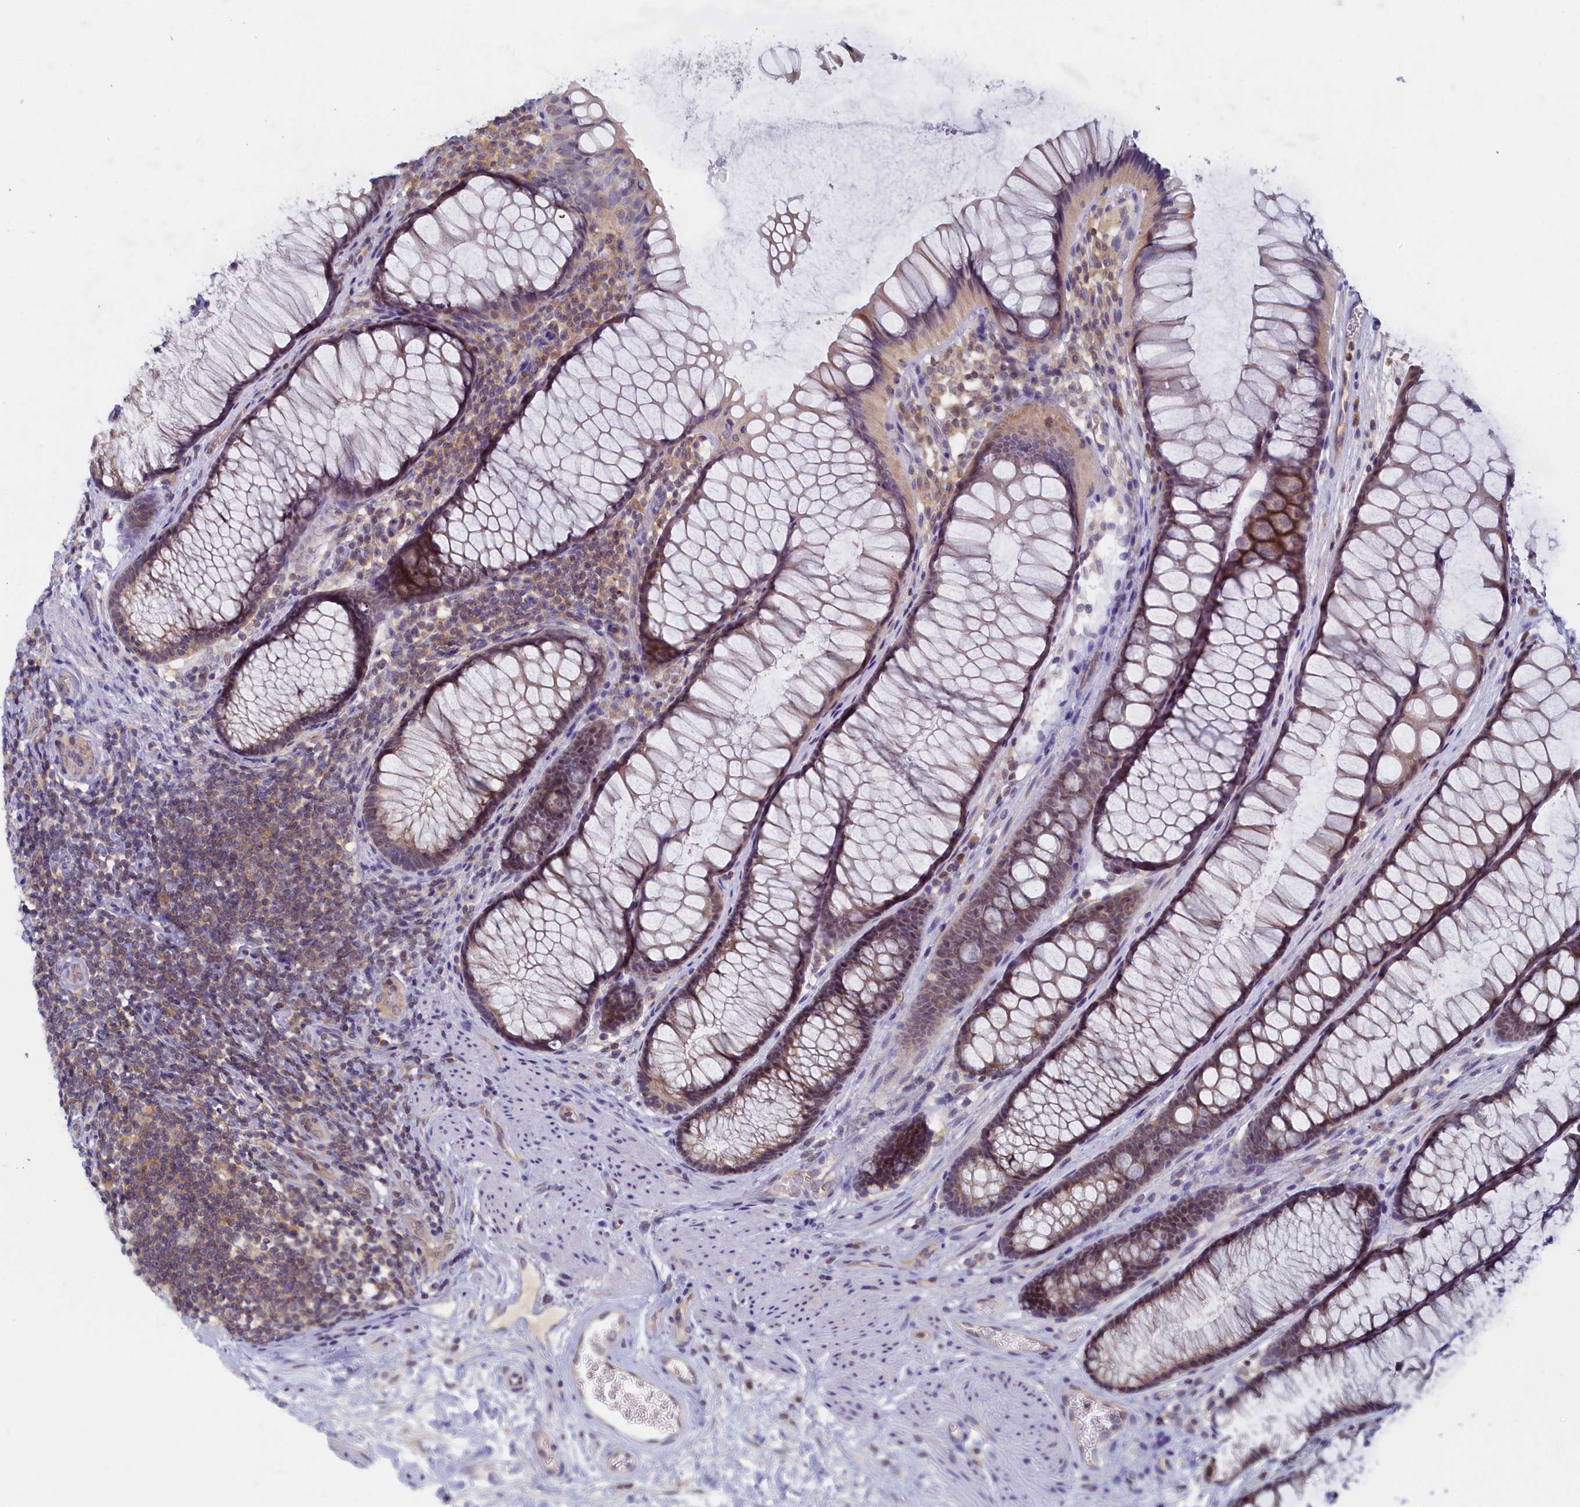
{"staining": {"intensity": "weak", "quantity": ">75%", "location": "cytoplasmic/membranous,nuclear"}, "tissue": "colon", "cell_type": "Endothelial cells", "image_type": "normal", "snomed": [{"axis": "morphology", "description": "Normal tissue, NOS"}, {"axis": "topography", "description": "Colon"}], "caption": "Immunohistochemical staining of normal colon reveals weak cytoplasmic/membranous,nuclear protein staining in approximately >75% of endothelial cells.", "gene": "PAAF1", "patient": {"sex": "female", "age": 82}}